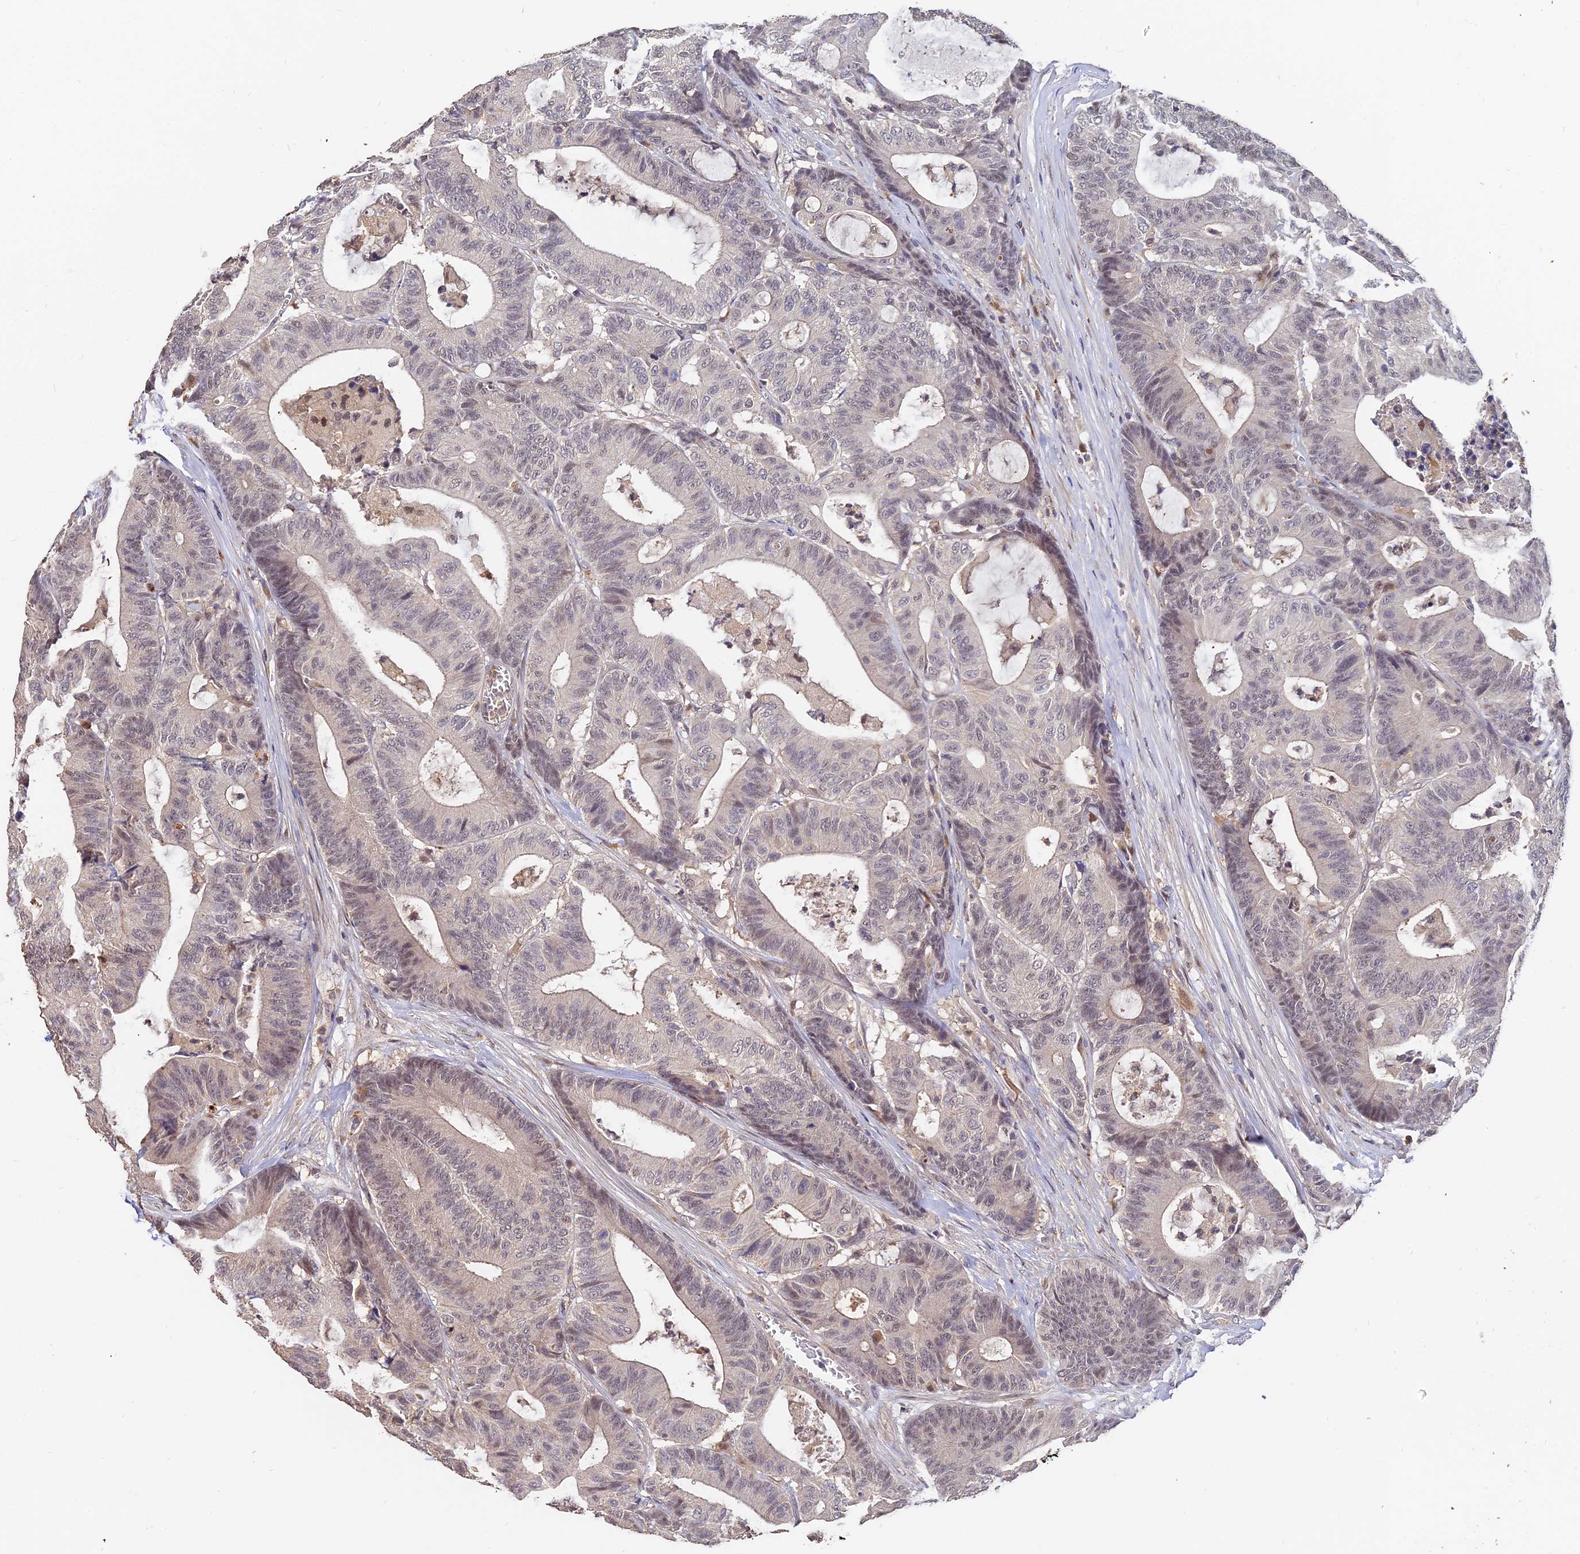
{"staining": {"intensity": "weak", "quantity": "25%-75%", "location": "nuclear"}, "tissue": "colorectal cancer", "cell_type": "Tumor cells", "image_type": "cancer", "snomed": [{"axis": "morphology", "description": "Adenocarcinoma, NOS"}, {"axis": "topography", "description": "Colon"}], "caption": "Human colorectal adenocarcinoma stained for a protein (brown) displays weak nuclear positive staining in about 25%-75% of tumor cells.", "gene": "LSM5", "patient": {"sex": "female", "age": 84}}